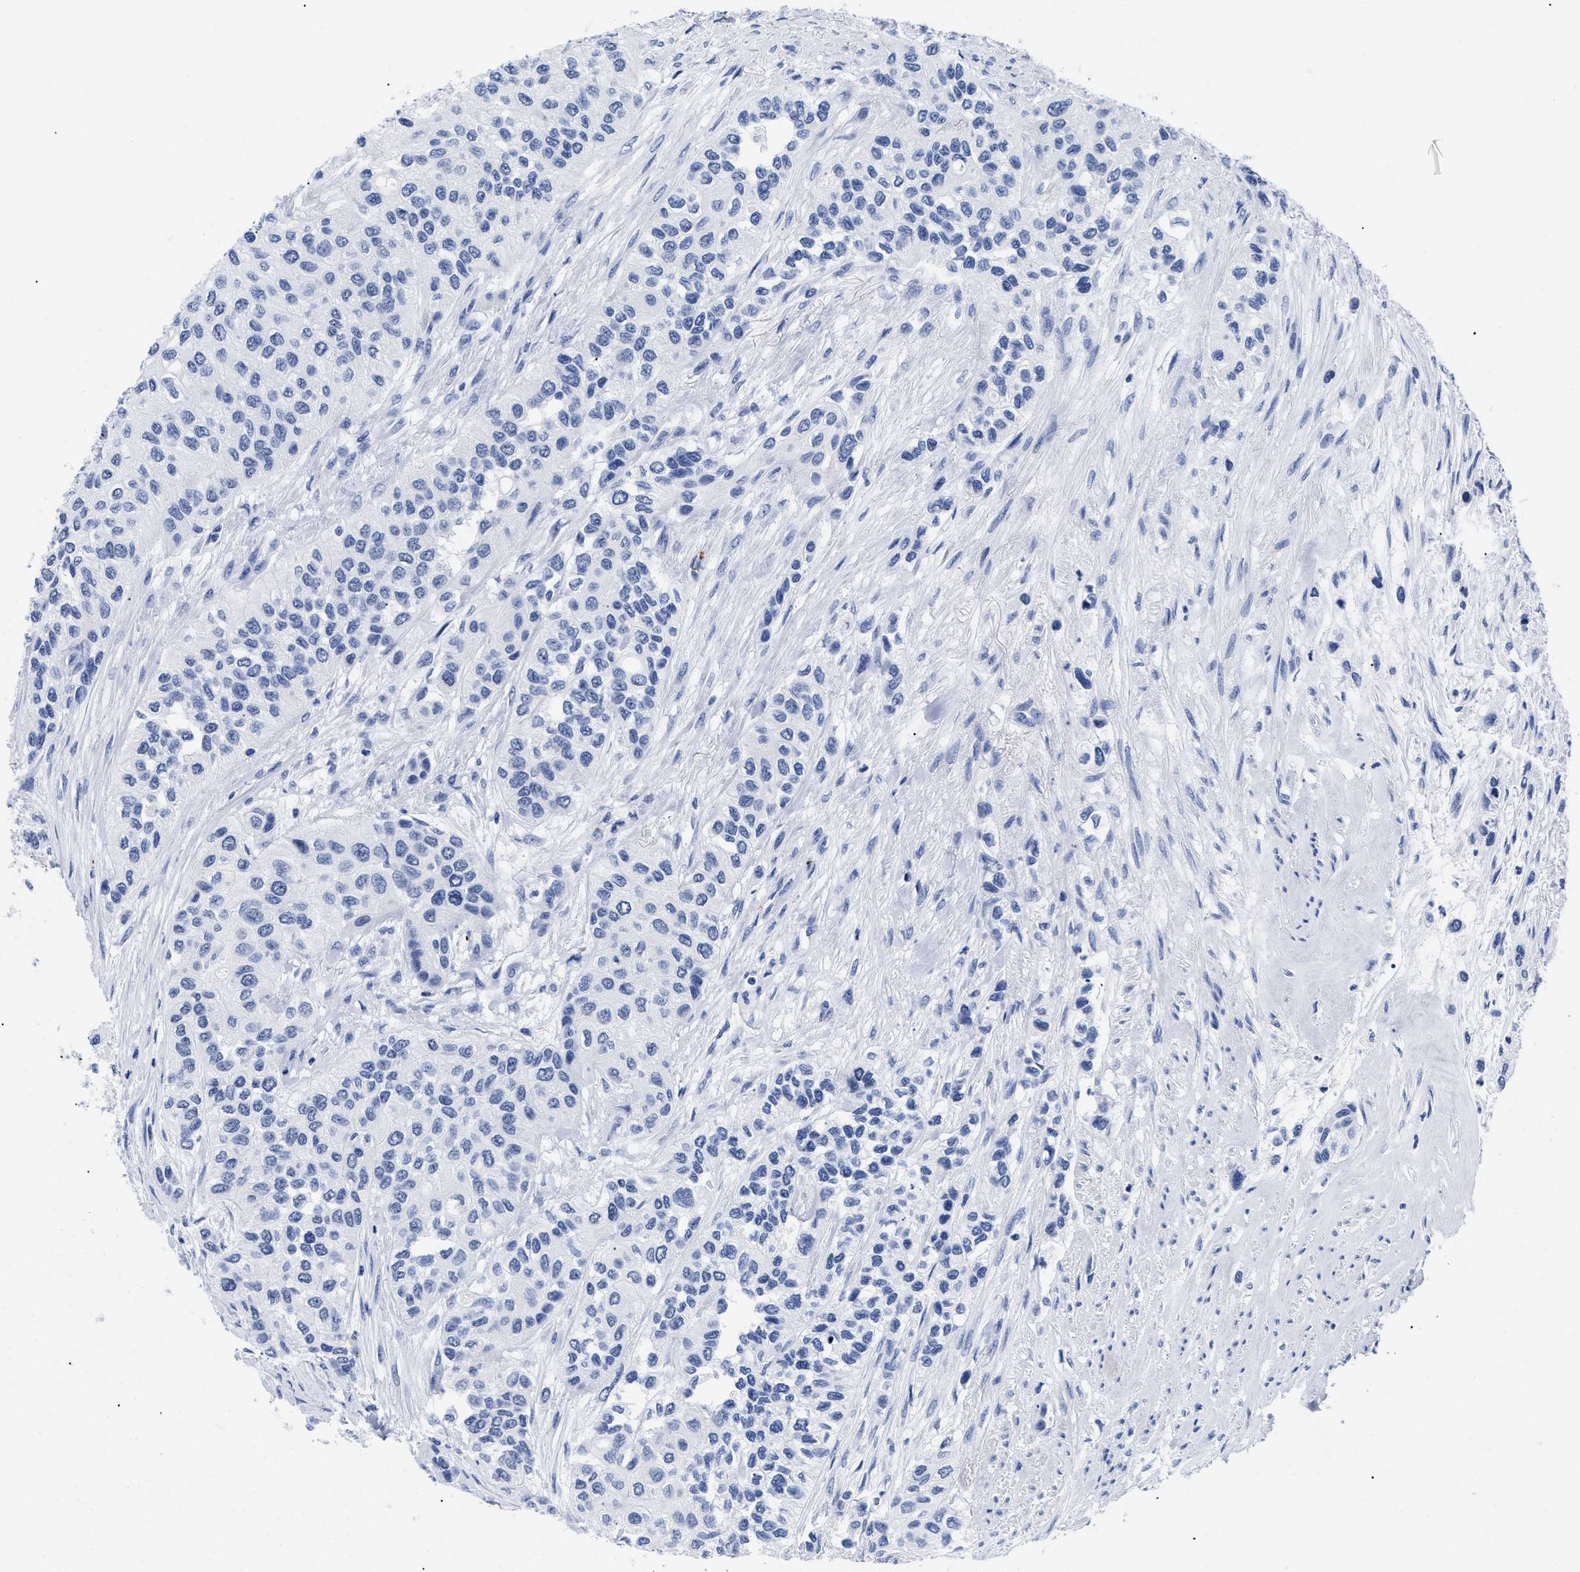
{"staining": {"intensity": "negative", "quantity": "none", "location": "none"}, "tissue": "urothelial cancer", "cell_type": "Tumor cells", "image_type": "cancer", "snomed": [{"axis": "morphology", "description": "Urothelial carcinoma, High grade"}, {"axis": "topography", "description": "Urinary bladder"}], "caption": "This is an immunohistochemistry (IHC) image of high-grade urothelial carcinoma. There is no staining in tumor cells.", "gene": "TREML1", "patient": {"sex": "female", "age": 56}}